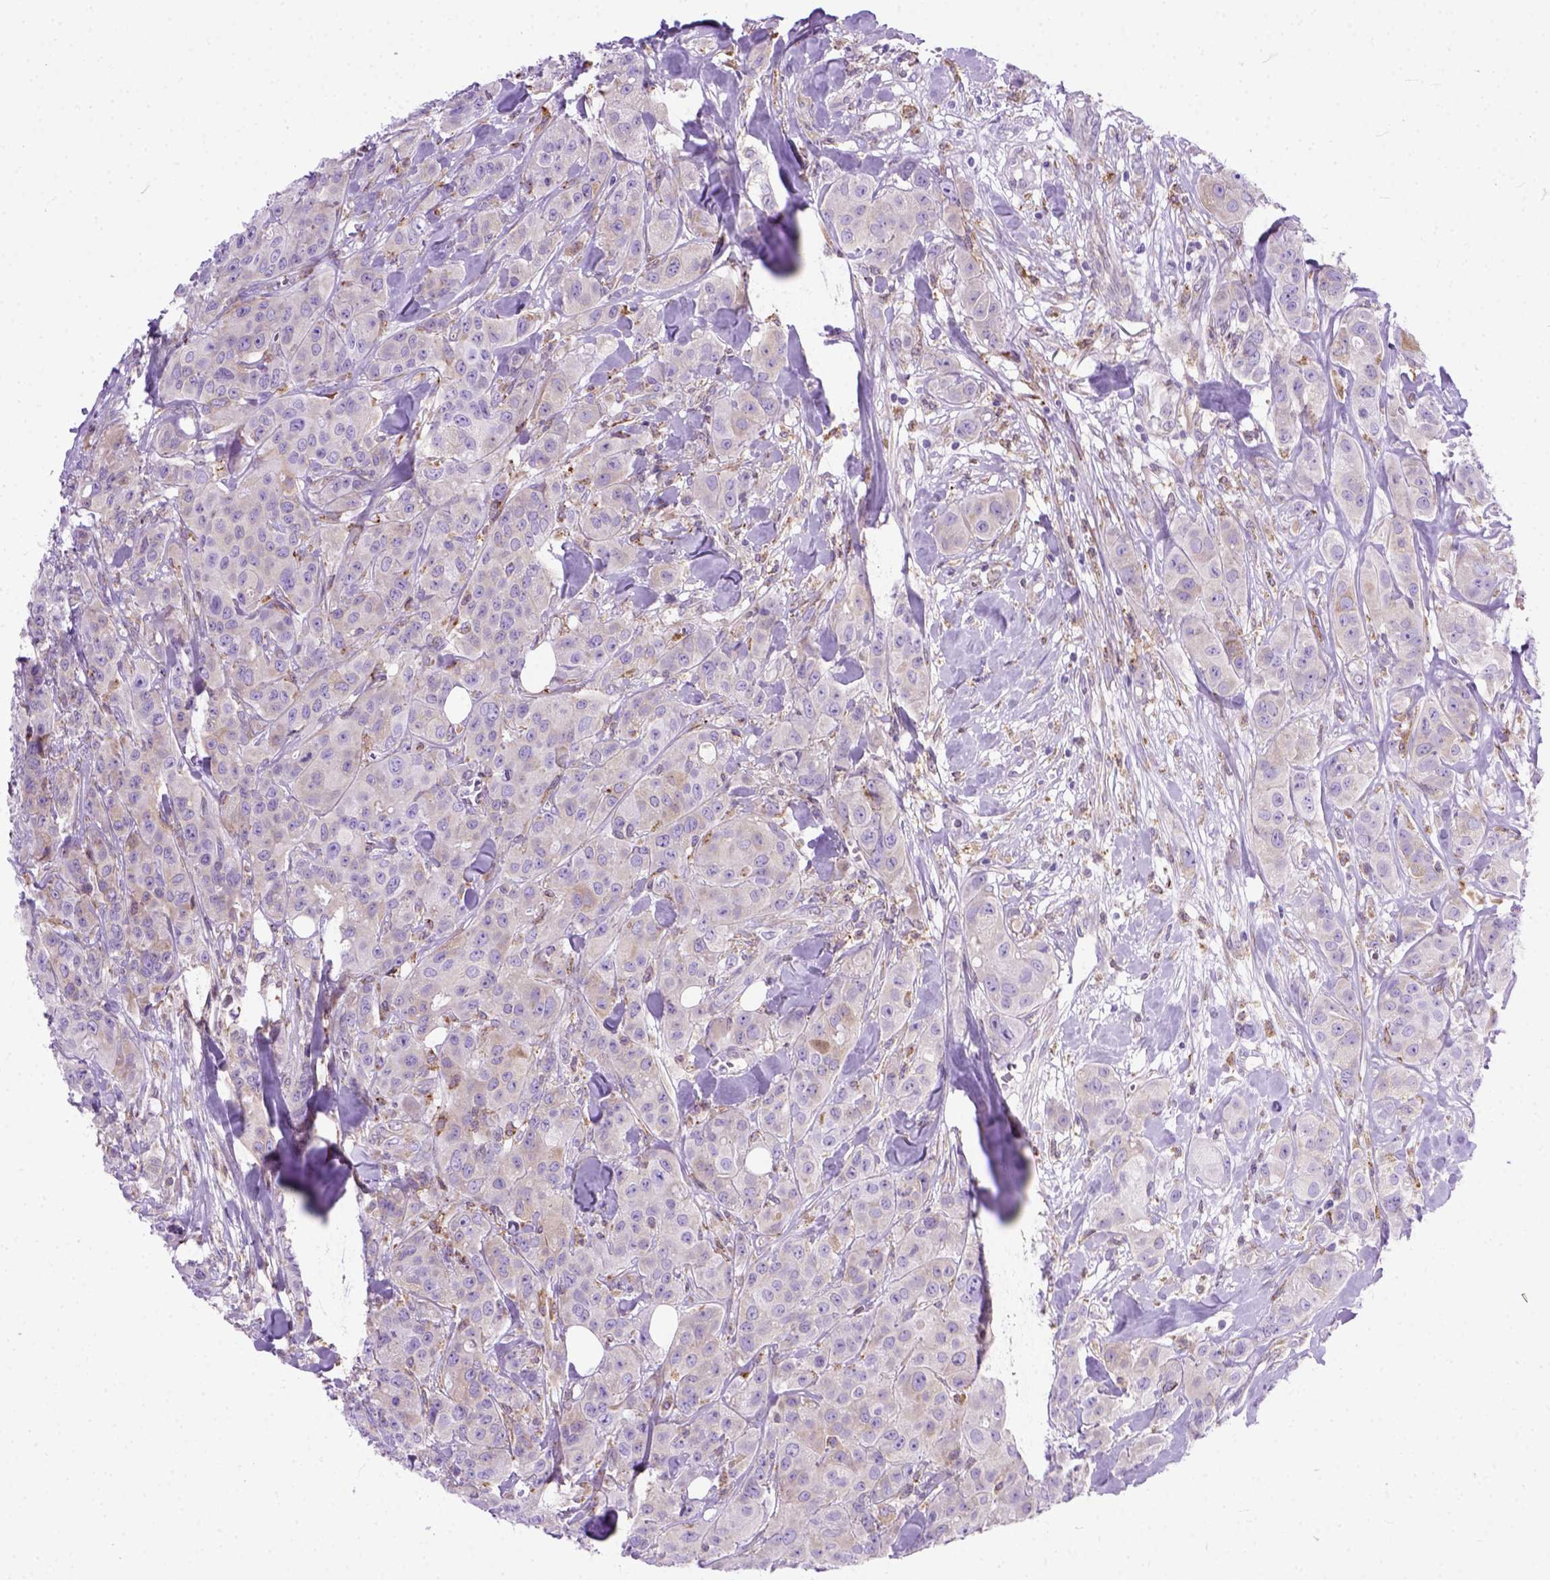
{"staining": {"intensity": "weak", "quantity": "25%-75%", "location": "cytoplasmic/membranous"}, "tissue": "breast cancer", "cell_type": "Tumor cells", "image_type": "cancer", "snomed": [{"axis": "morphology", "description": "Duct carcinoma"}, {"axis": "topography", "description": "Breast"}], "caption": "An immunohistochemistry micrograph of neoplastic tissue is shown. Protein staining in brown shows weak cytoplasmic/membranous positivity in invasive ductal carcinoma (breast) within tumor cells. (DAB (3,3'-diaminobenzidine) IHC, brown staining for protein, blue staining for nuclei).", "gene": "PLK4", "patient": {"sex": "female", "age": 43}}